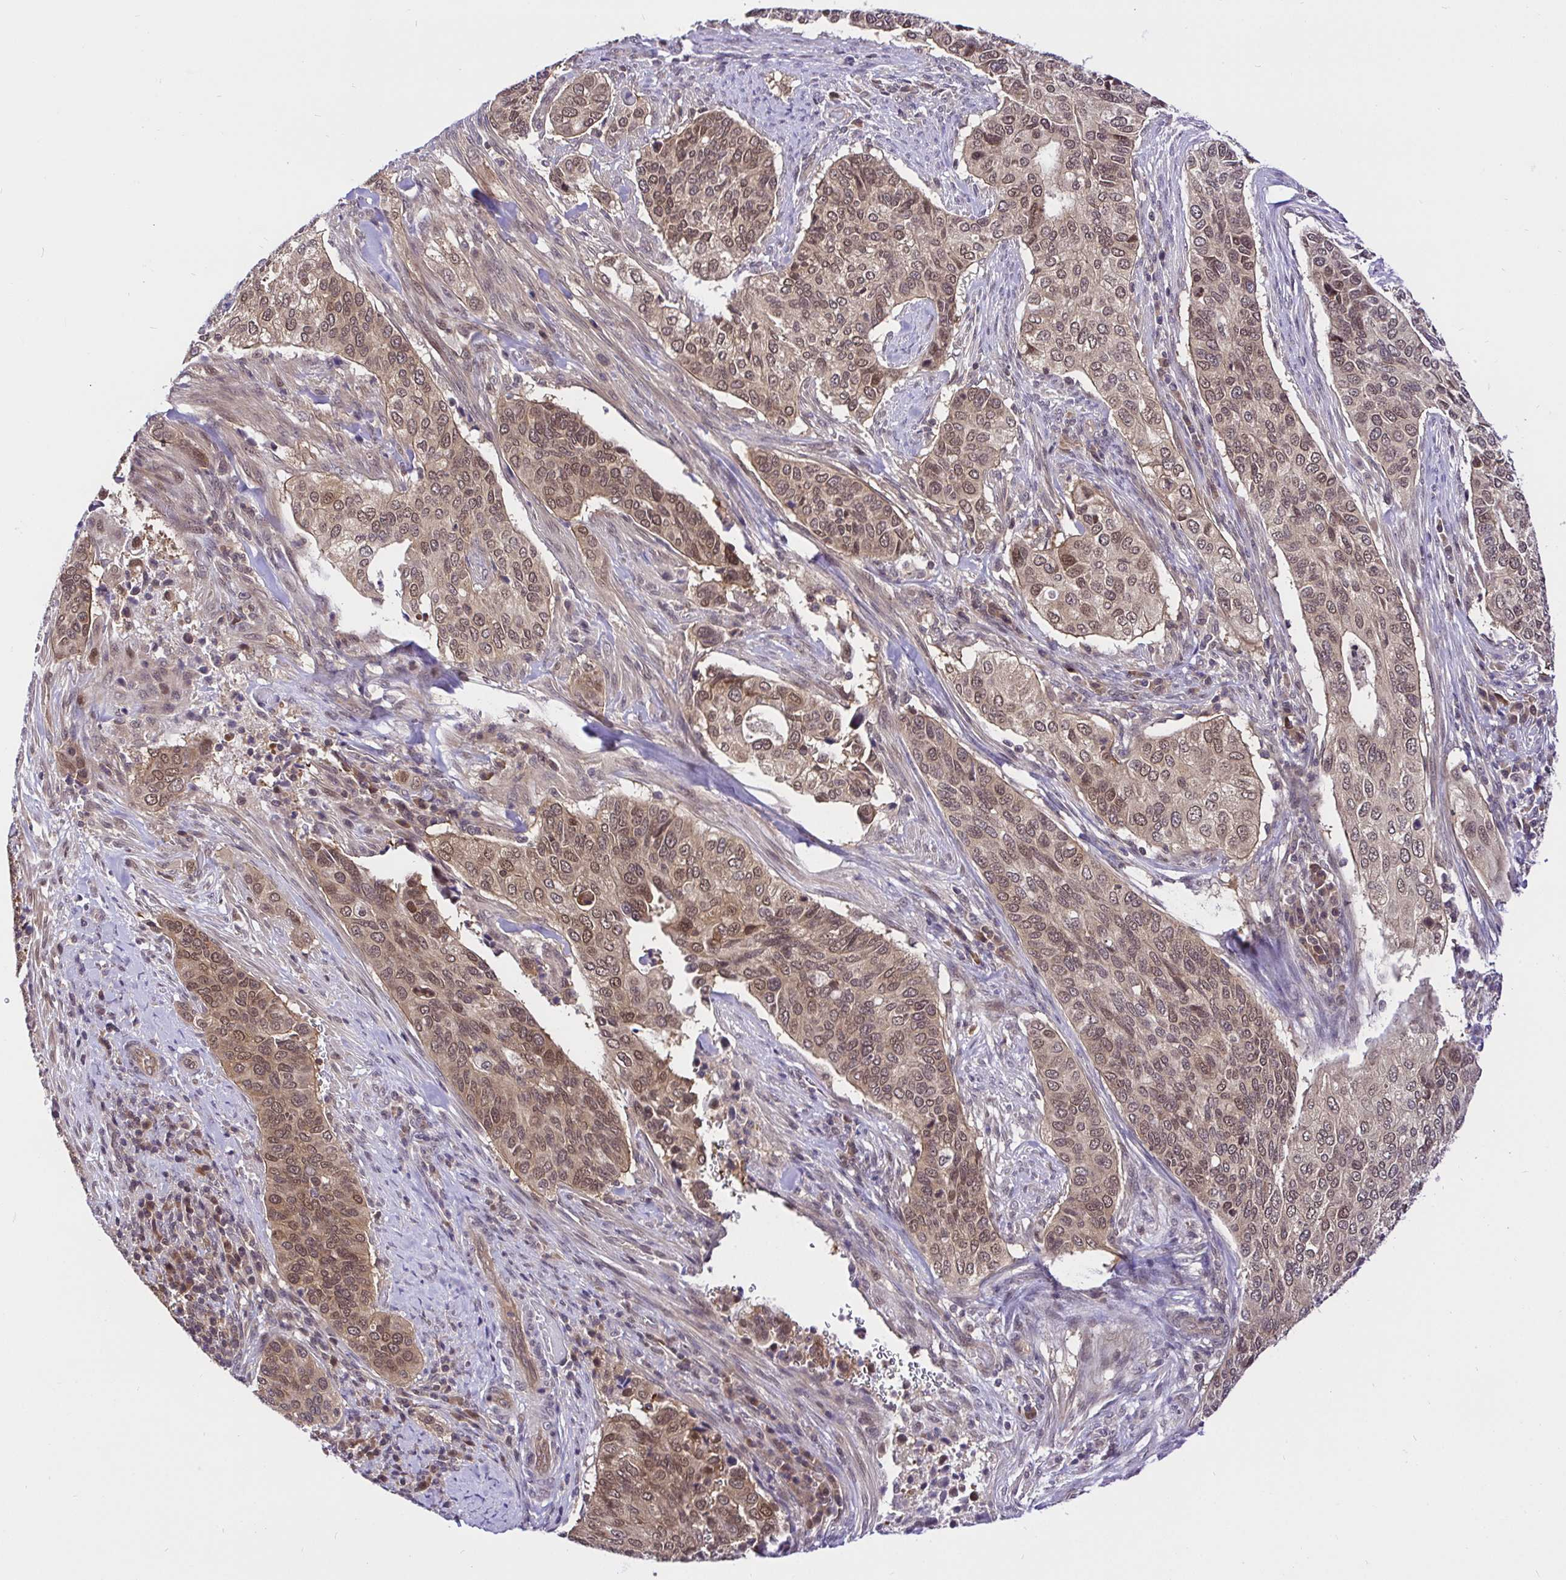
{"staining": {"intensity": "moderate", "quantity": ">75%", "location": "cytoplasmic/membranous,nuclear"}, "tissue": "cervical cancer", "cell_type": "Tumor cells", "image_type": "cancer", "snomed": [{"axis": "morphology", "description": "Squamous cell carcinoma, NOS"}, {"axis": "topography", "description": "Cervix"}], "caption": "Human cervical cancer (squamous cell carcinoma) stained for a protein (brown) reveals moderate cytoplasmic/membranous and nuclear positive positivity in approximately >75% of tumor cells.", "gene": "UBE2M", "patient": {"sex": "female", "age": 38}}